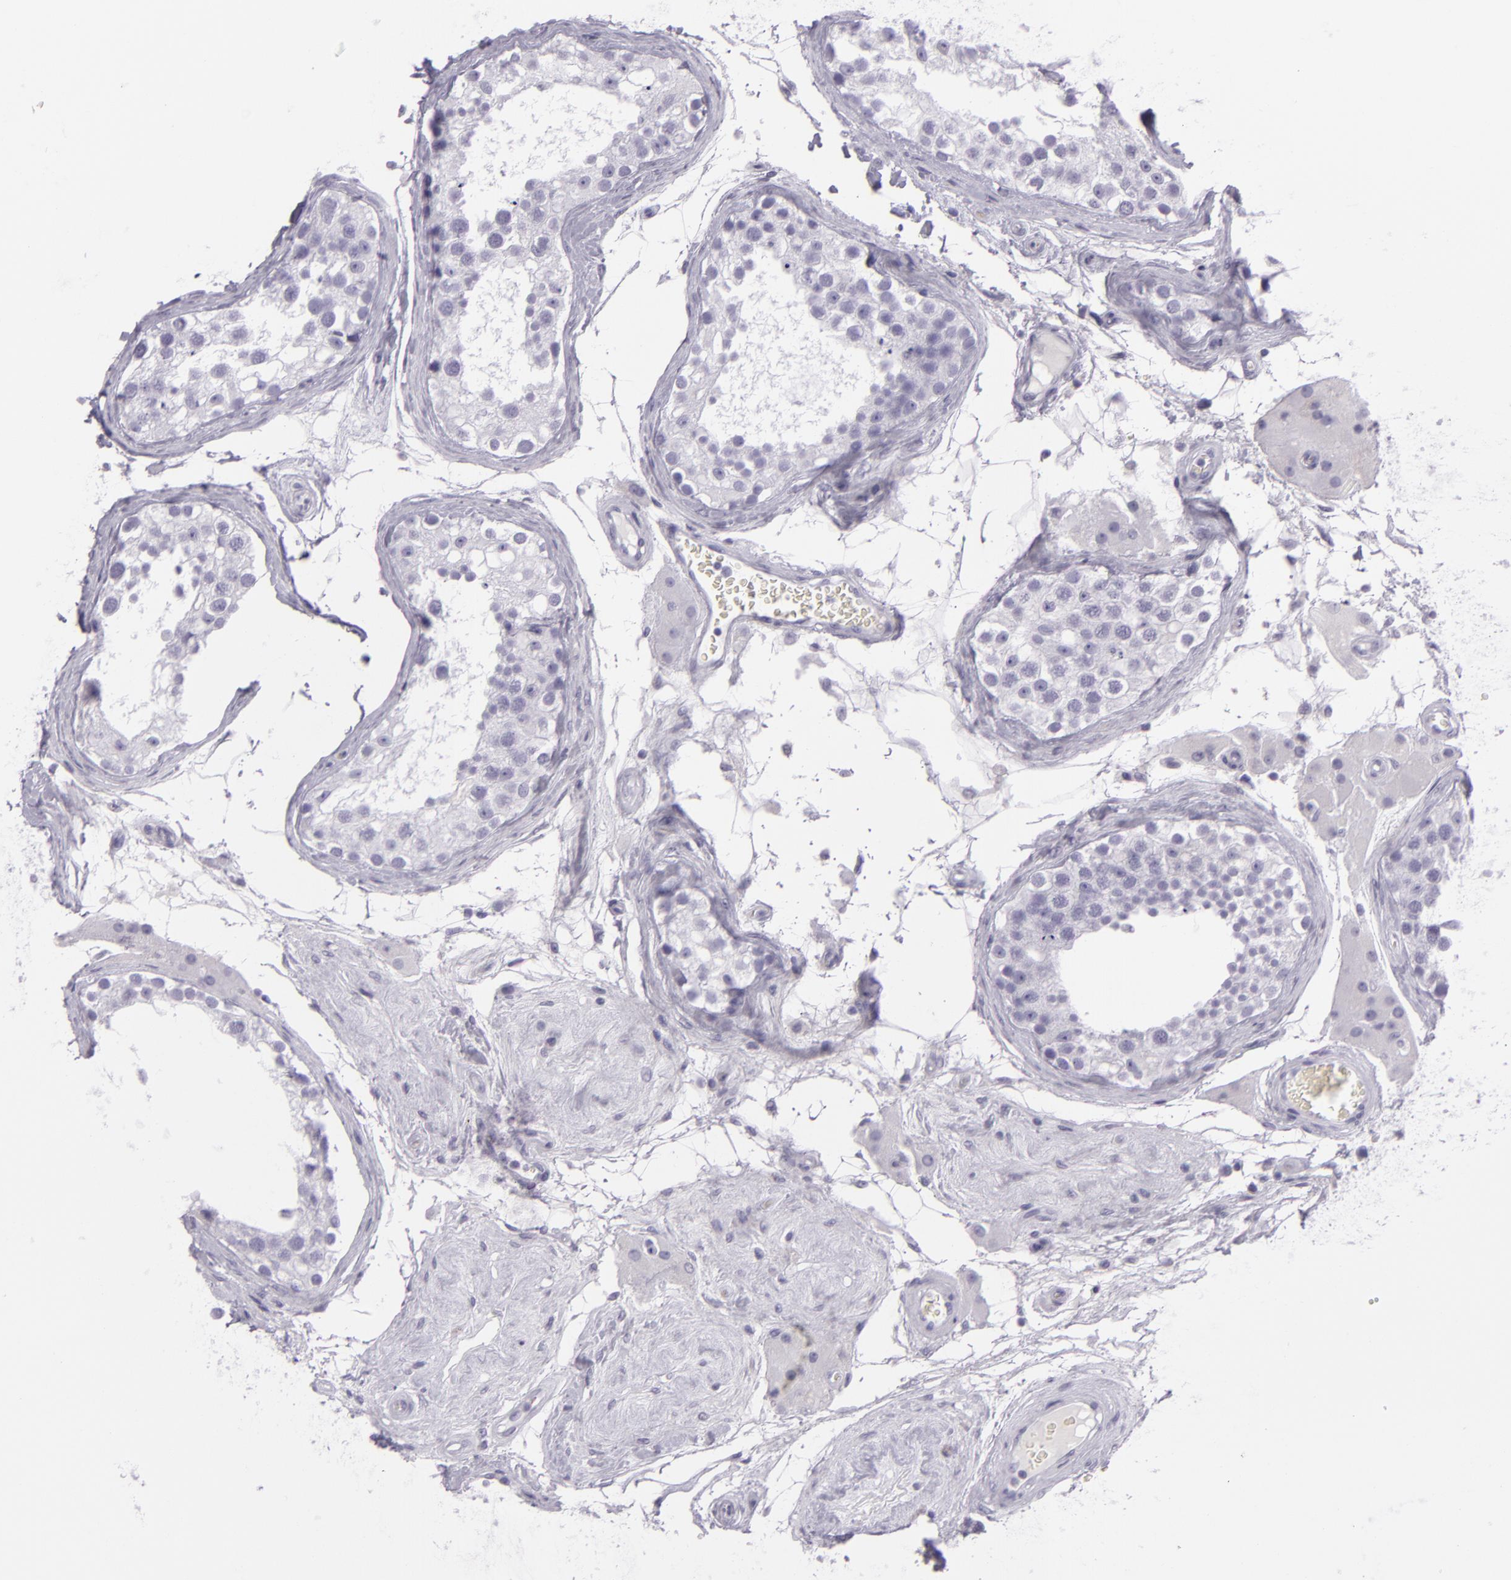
{"staining": {"intensity": "negative", "quantity": "none", "location": "none"}, "tissue": "testis", "cell_type": "Cells in seminiferous ducts", "image_type": "normal", "snomed": [{"axis": "morphology", "description": "Normal tissue, NOS"}, {"axis": "topography", "description": "Testis"}], "caption": "Protein analysis of benign testis displays no significant positivity in cells in seminiferous ducts. (Immunohistochemistry, brightfield microscopy, high magnification).", "gene": "MUC6", "patient": {"sex": "male", "age": 68}}